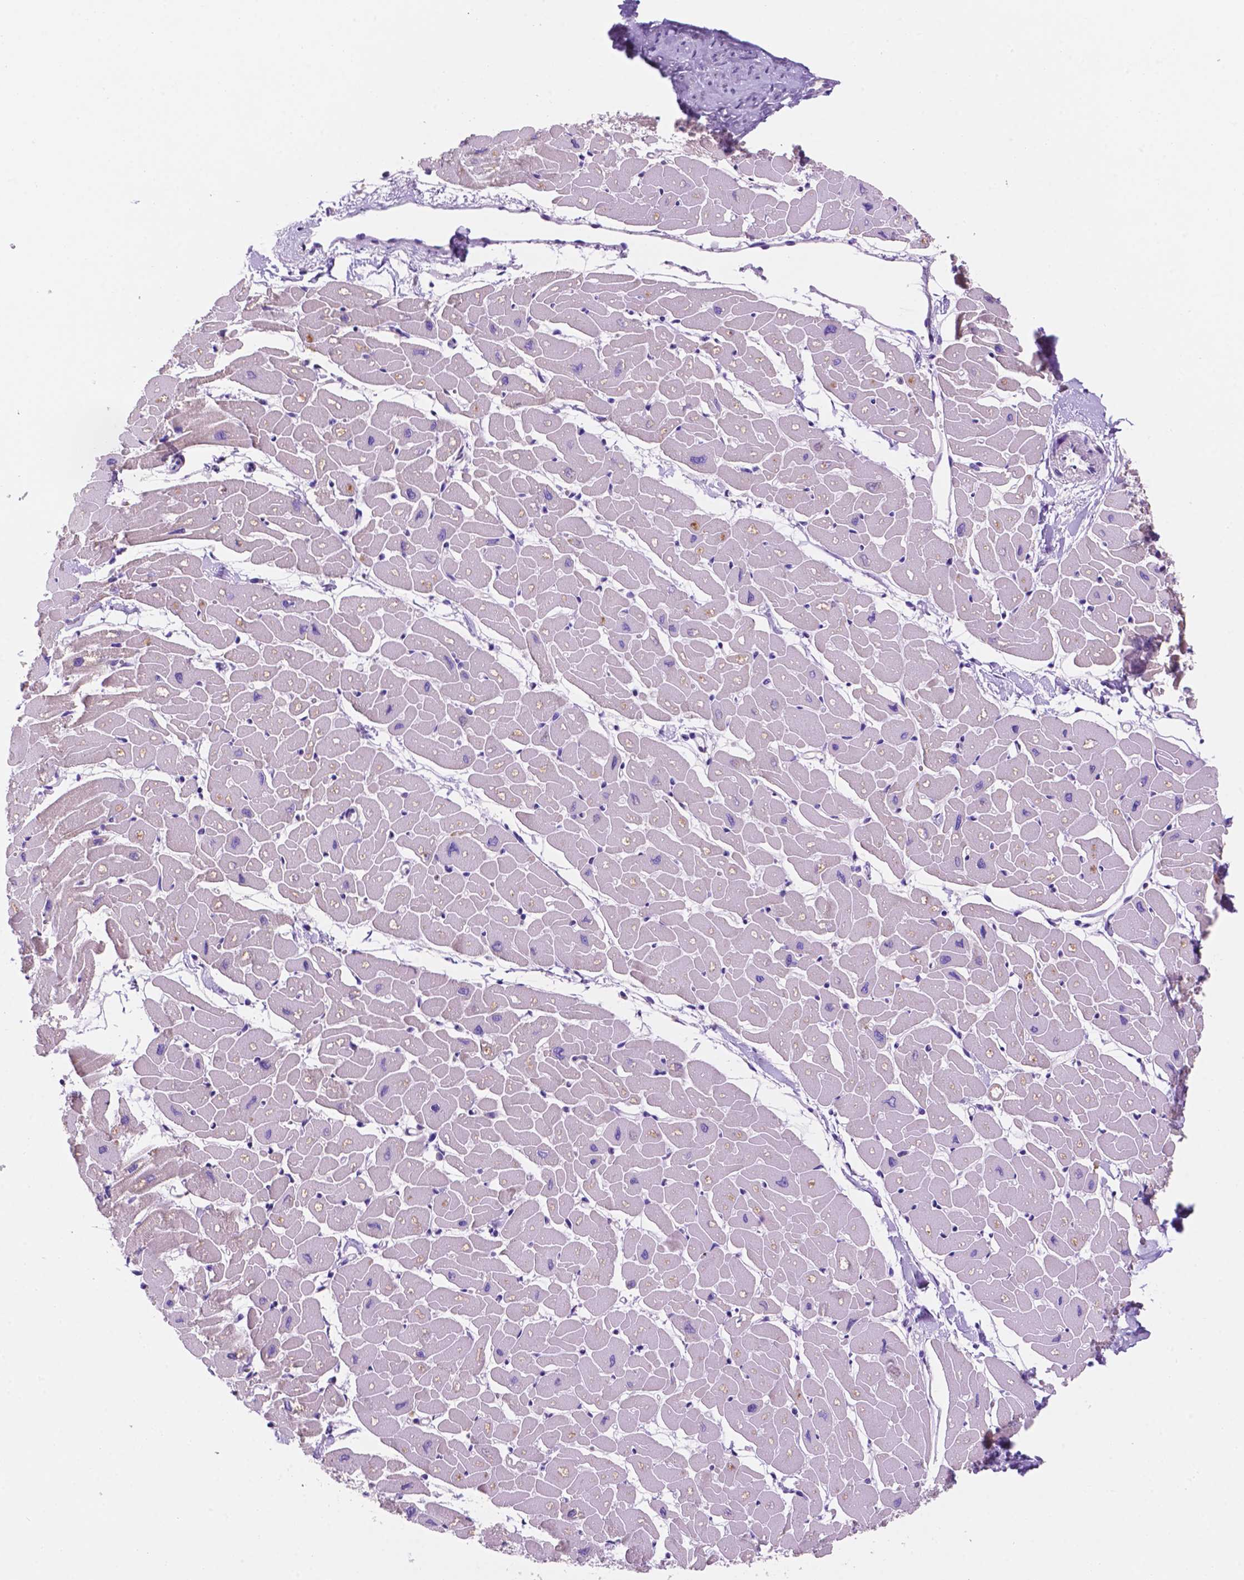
{"staining": {"intensity": "weak", "quantity": "25%-75%", "location": "cytoplasmic/membranous"}, "tissue": "heart muscle", "cell_type": "Cardiomyocytes", "image_type": "normal", "snomed": [{"axis": "morphology", "description": "Normal tissue, NOS"}, {"axis": "topography", "description": "Heart"}], "caption": "DAB (3,3'-diaminobenzidine) immunohistochemical staining of normal human heart muscle displays weak cytoplasmic/membranous protein positivity in approximately 25%-75% of cardiomyocytes.", "gene": "CEACAM7", "patient": {"sex": "male", "age": 57}}